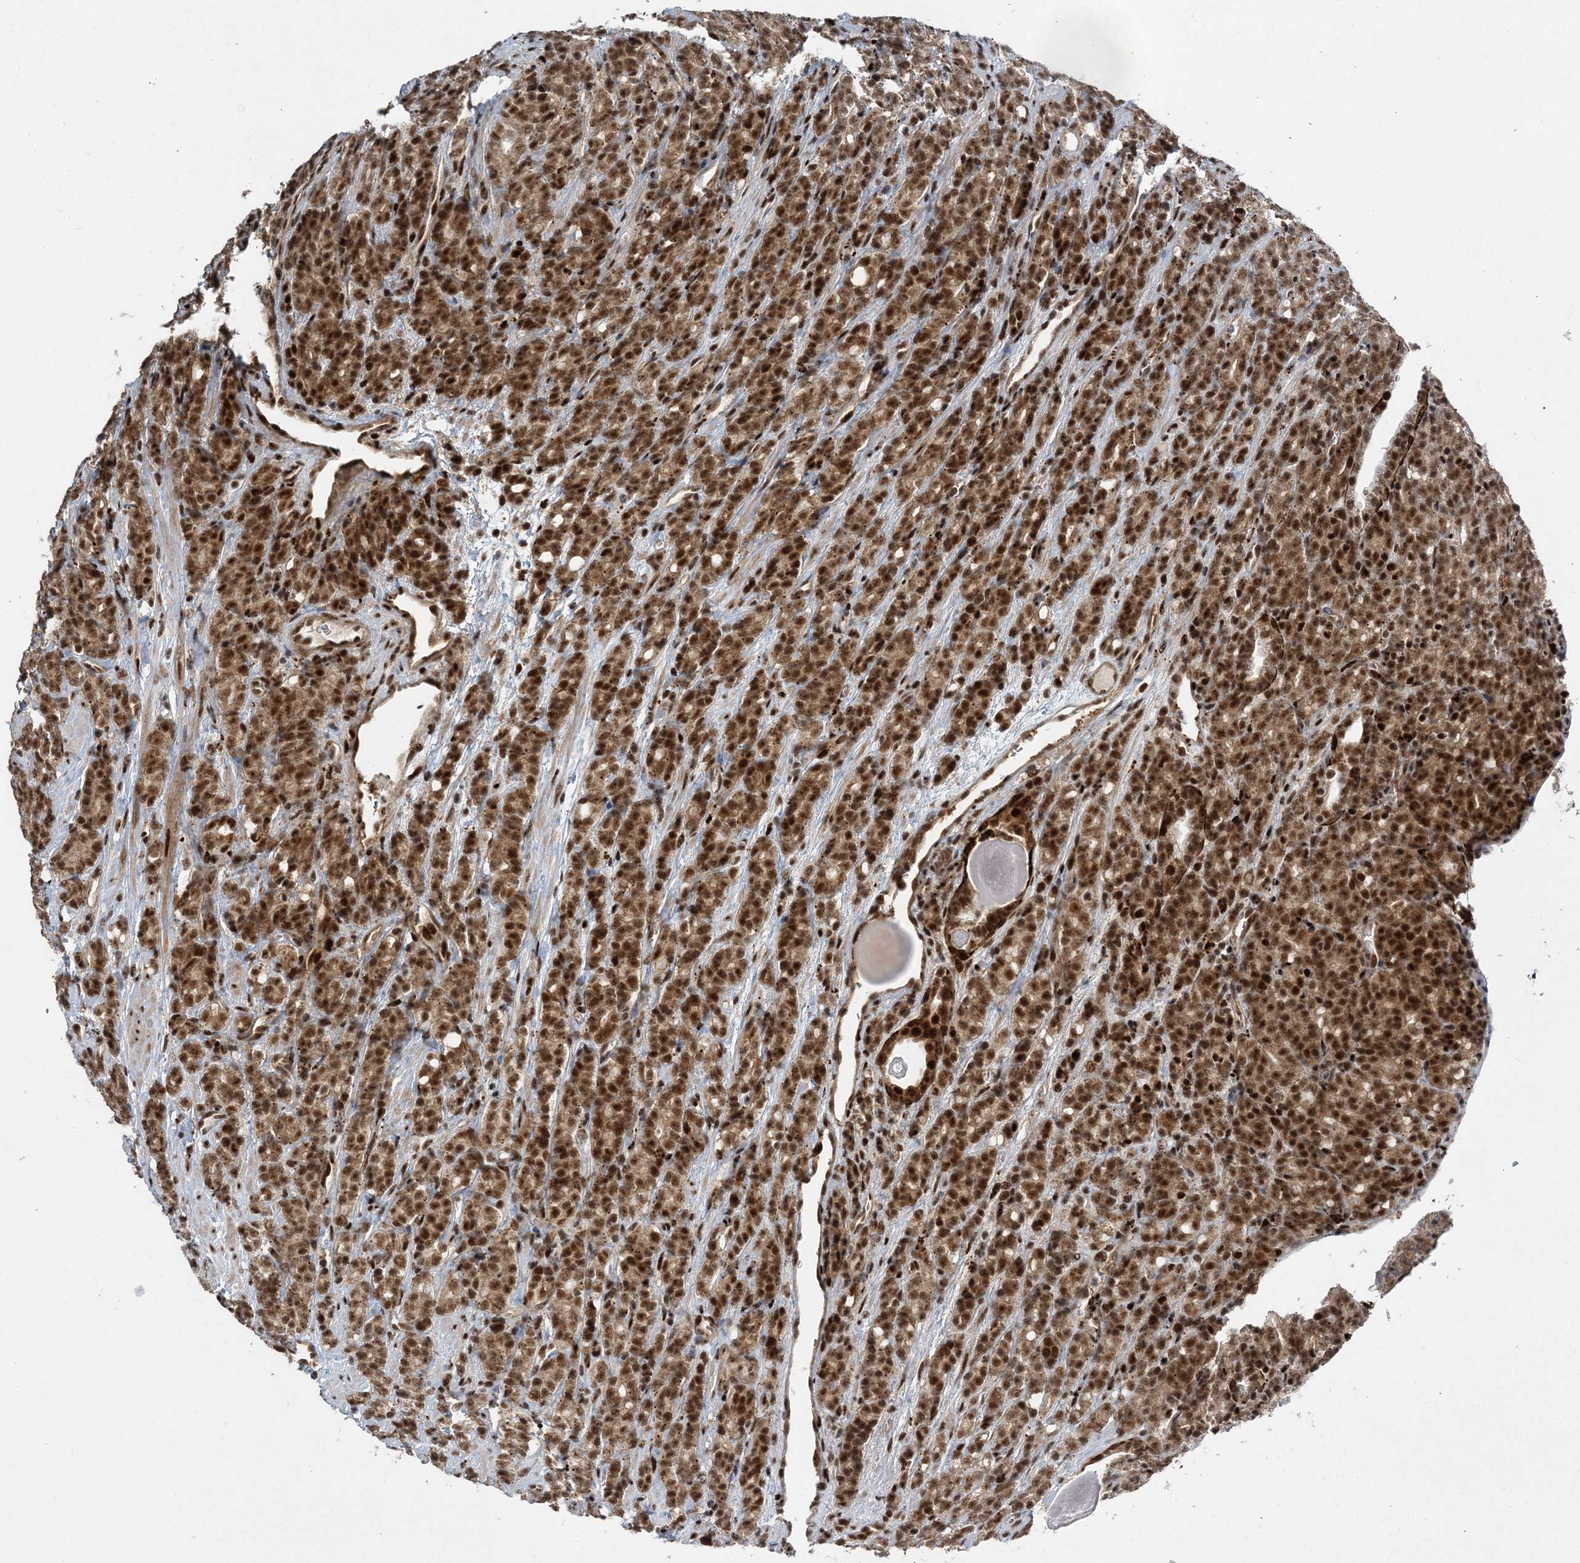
{"staining": {"intensity": "strong", "quantity": ">75%", "location": "cytoplasmic/membranous,nuclear"}, "tissue": "prostate cancer", "cell_type": "Tumor cells", "image_type": "cancer", "snomed": [{"axis": "morphology", "description": "Adenocarcinoma, High grade"}, {"axis": "topography", "description": "Prostate"}], "caption": "Protein positivity by IHC exhibits strong cytoplasmic/membranous and nuclear expression in about >75% of tumor cells in prostate cancer (adenocarcinoma (high-grade)). (DAB IHC, brown staining for protein, blue staining for nuclei).", "gene": "CWC22", "patient": {"sex": "male", "age": 62}}